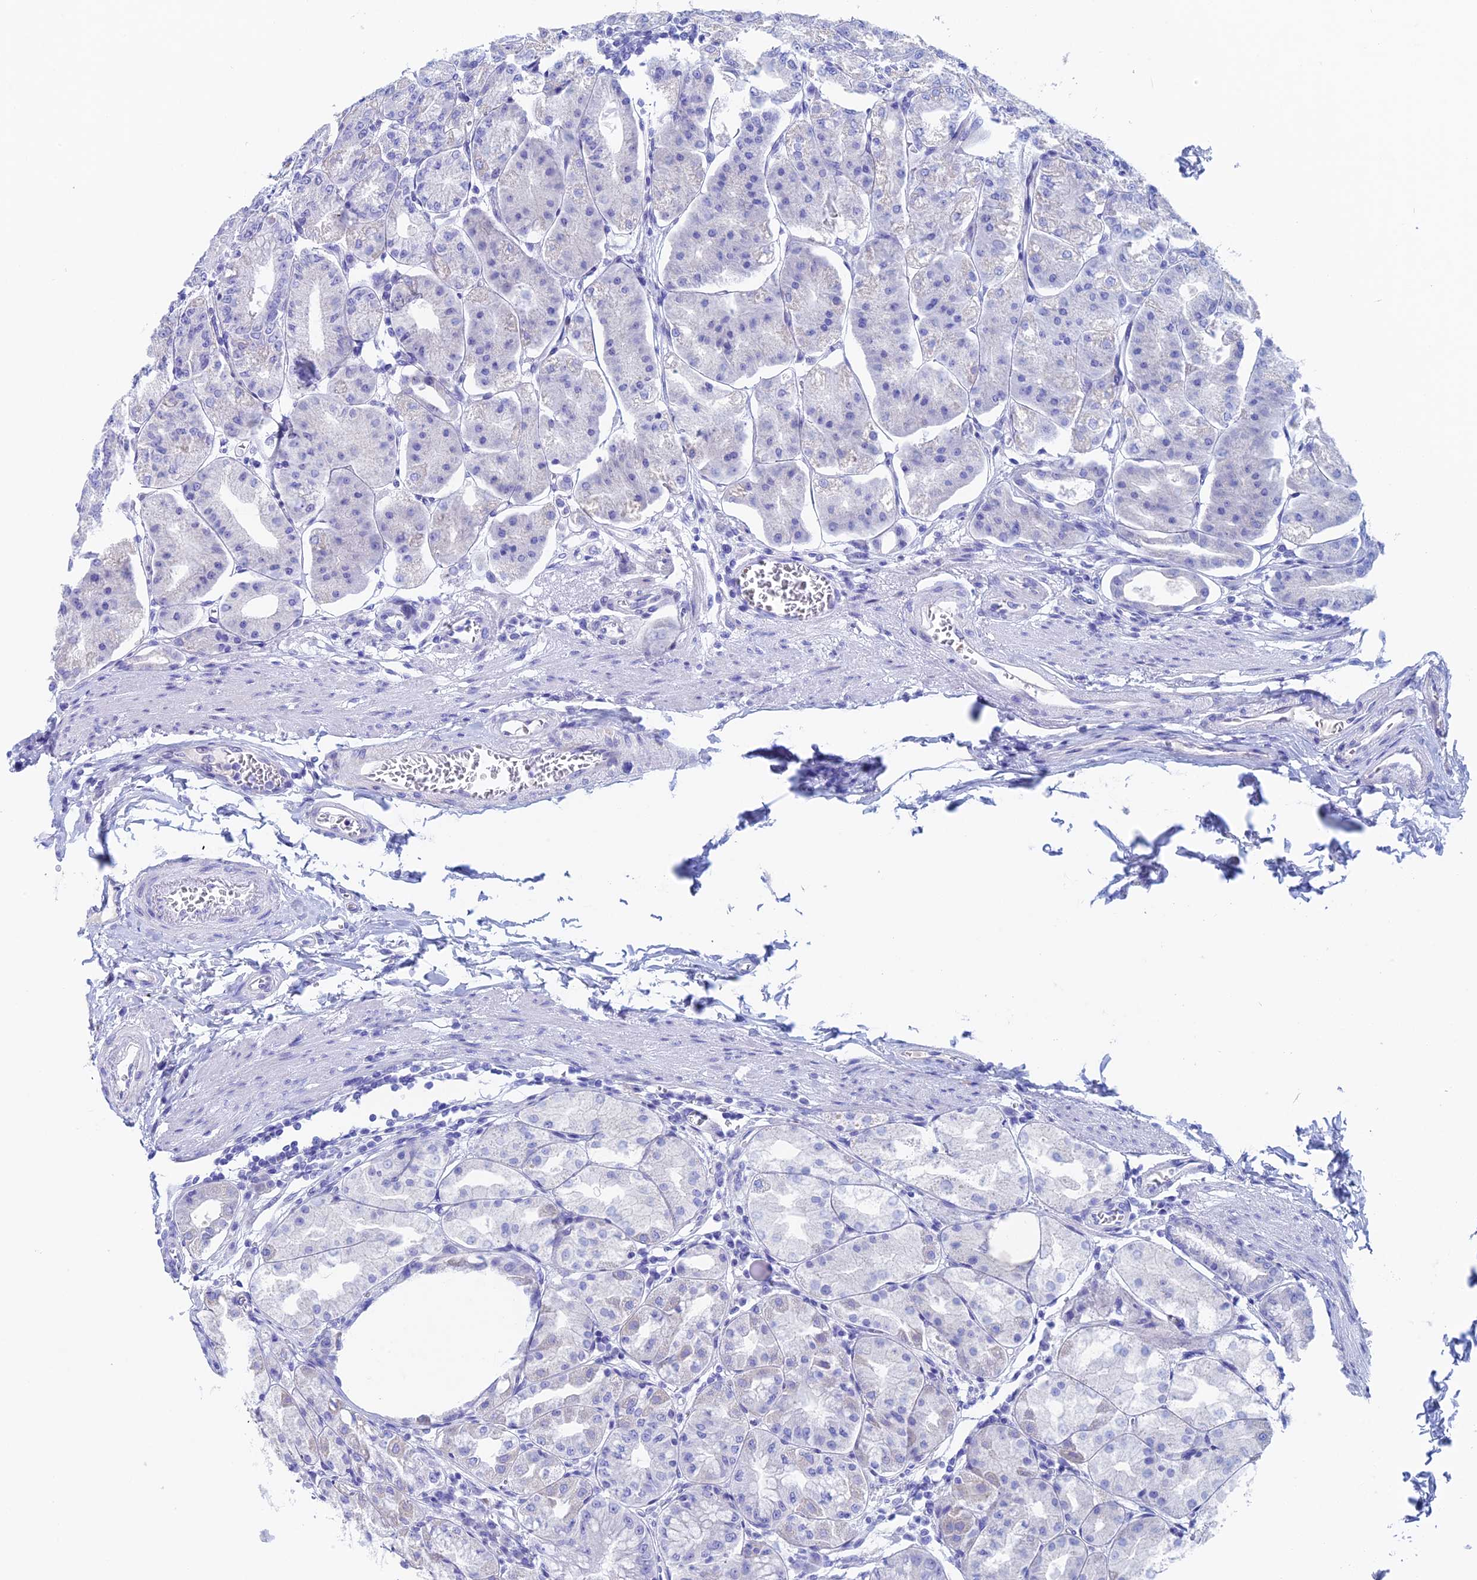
{"staining": {"intensity": "negative", "quantity": "none", "location": "none"}, "tissue": "stomach", "cell_type": "Glandular cells", "image_type": "normal", "snomed": [{"axis": "morphology", "description": "Normal tissue, NOS"}, {"axis": "topography", "description": "Stomach, lower"}], "caption": "This histopathology image is of benign stomach stained with immunohistochemistry to label a protein in brown with the nuclei are counter-stained blue. There is no positivity in glandular cells.", "gene": "PSMC3IP", "patient": {"sex": "male", "age": 71}}